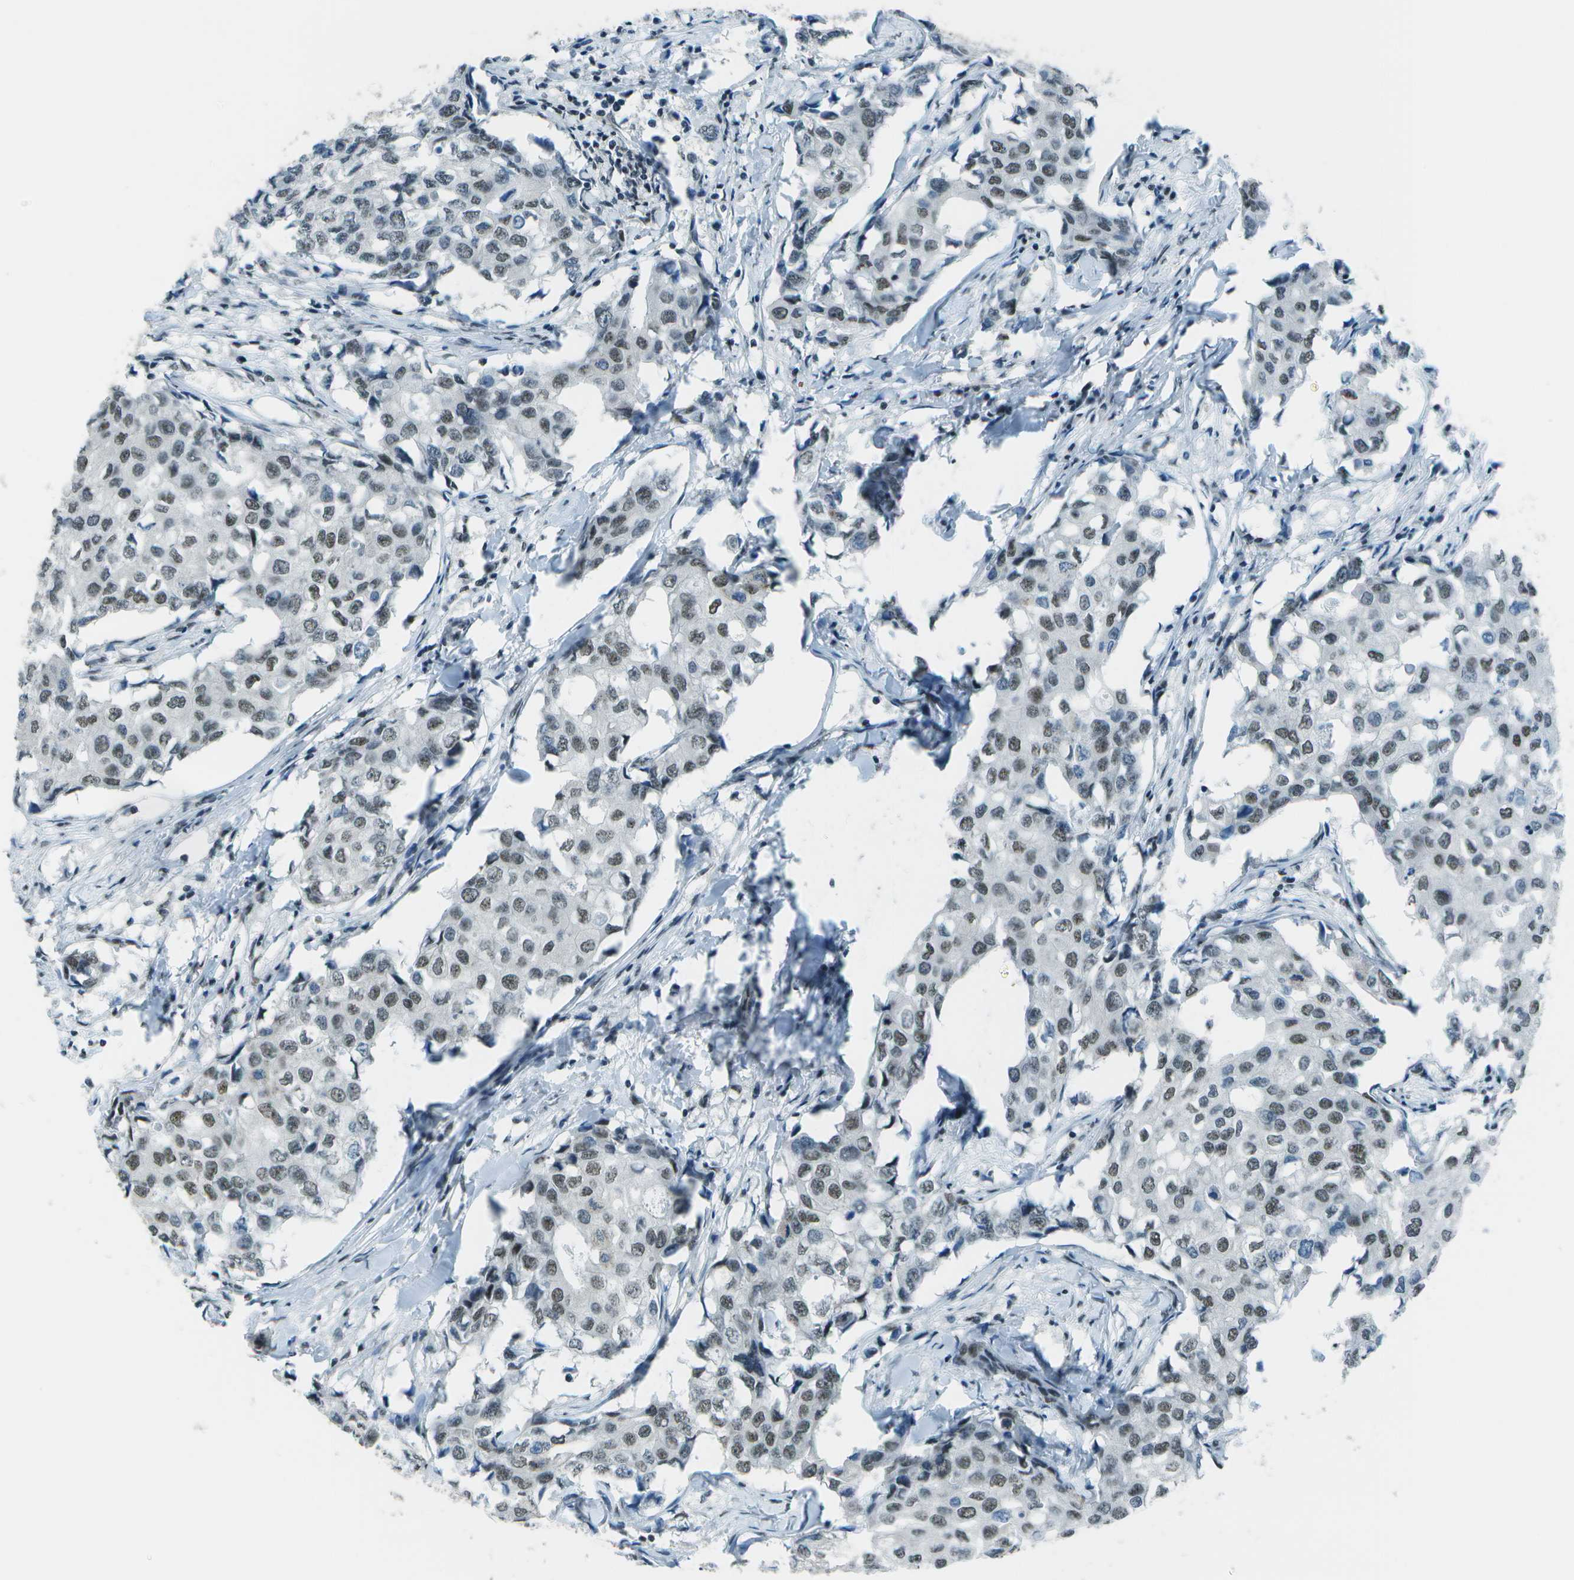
{"staining": {"intensity": "weak", "quantity": "<25%", "location": "nuclear"}, "tissue": "breast cancer", "cell_type": "Tumor cells", "image_type": "cancer", "snomed": [{"axis": "morphology", "description": "Duct carcinoma"}, {"axis": "topography", "description": "Breast"}], "caption": "The photomicrograph shows no significant positivity in tumor cells of breast cancer (infiltrating ductal carcinoma).", "gene": "DEPDC1", "patient": {"sex": "female", "age": 27}}